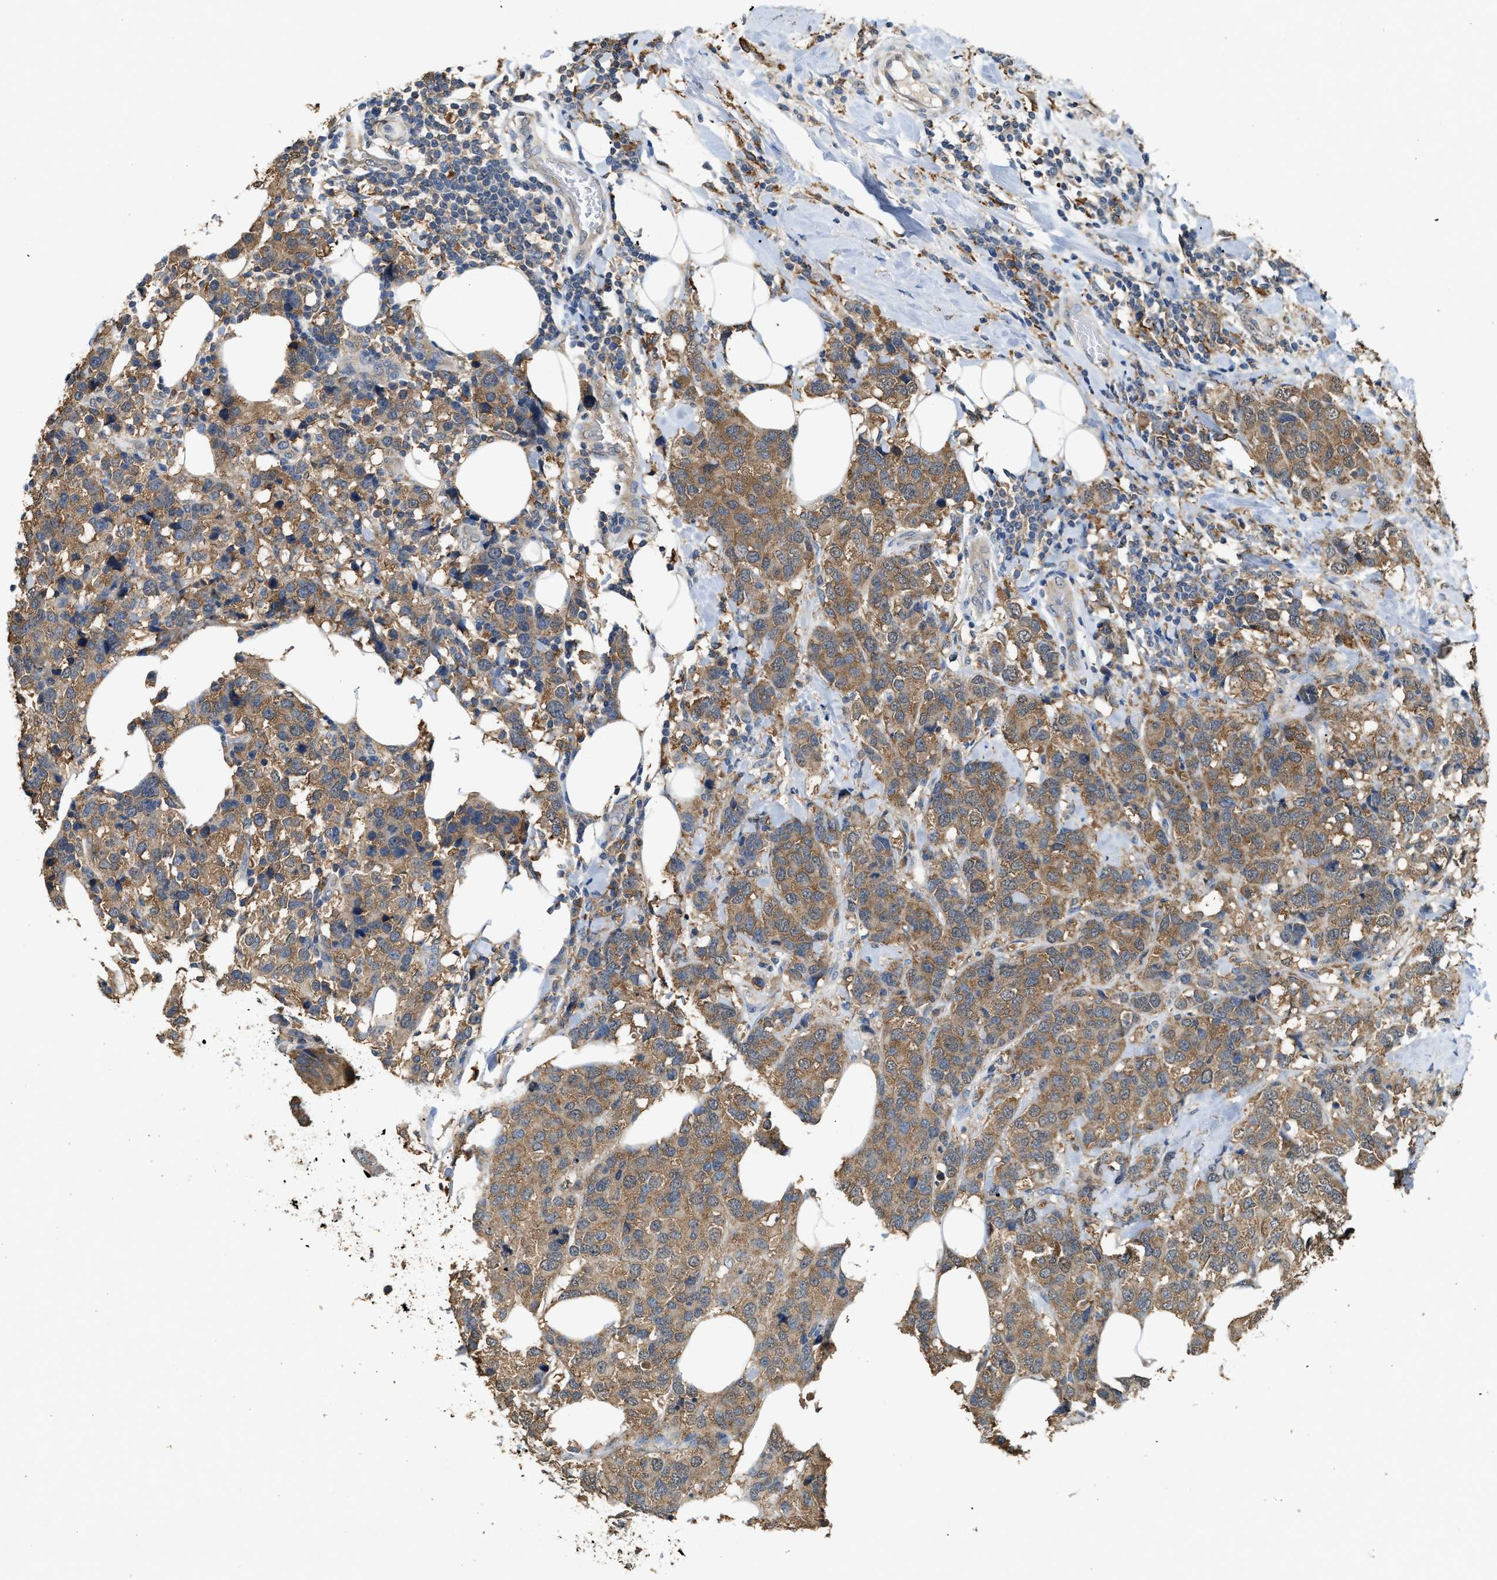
{"staining": {"intensity": "moderate", "quantity": ">75%", "location": "cytoplasmic/membranous"}, "tissue": "breast cancer", "cell_type": "Tumor cells", "image_type": "cancer", "snomed": [{"axis": "morphology", "description": "Lobular carcinoma"}, {"axis": "topography", "description": "Breast"}], "caption": "Breast cancer (lobular carcinoma) stained with immunohistochemistry (IHC) displays moderate cytoplasmic/membranous expression in about >75% of tumor cells. The protein is shown in brown color, while the nuclei are stained blue.", "gene": "GCN1", "patient": {"sex": "female", "age": 59}}